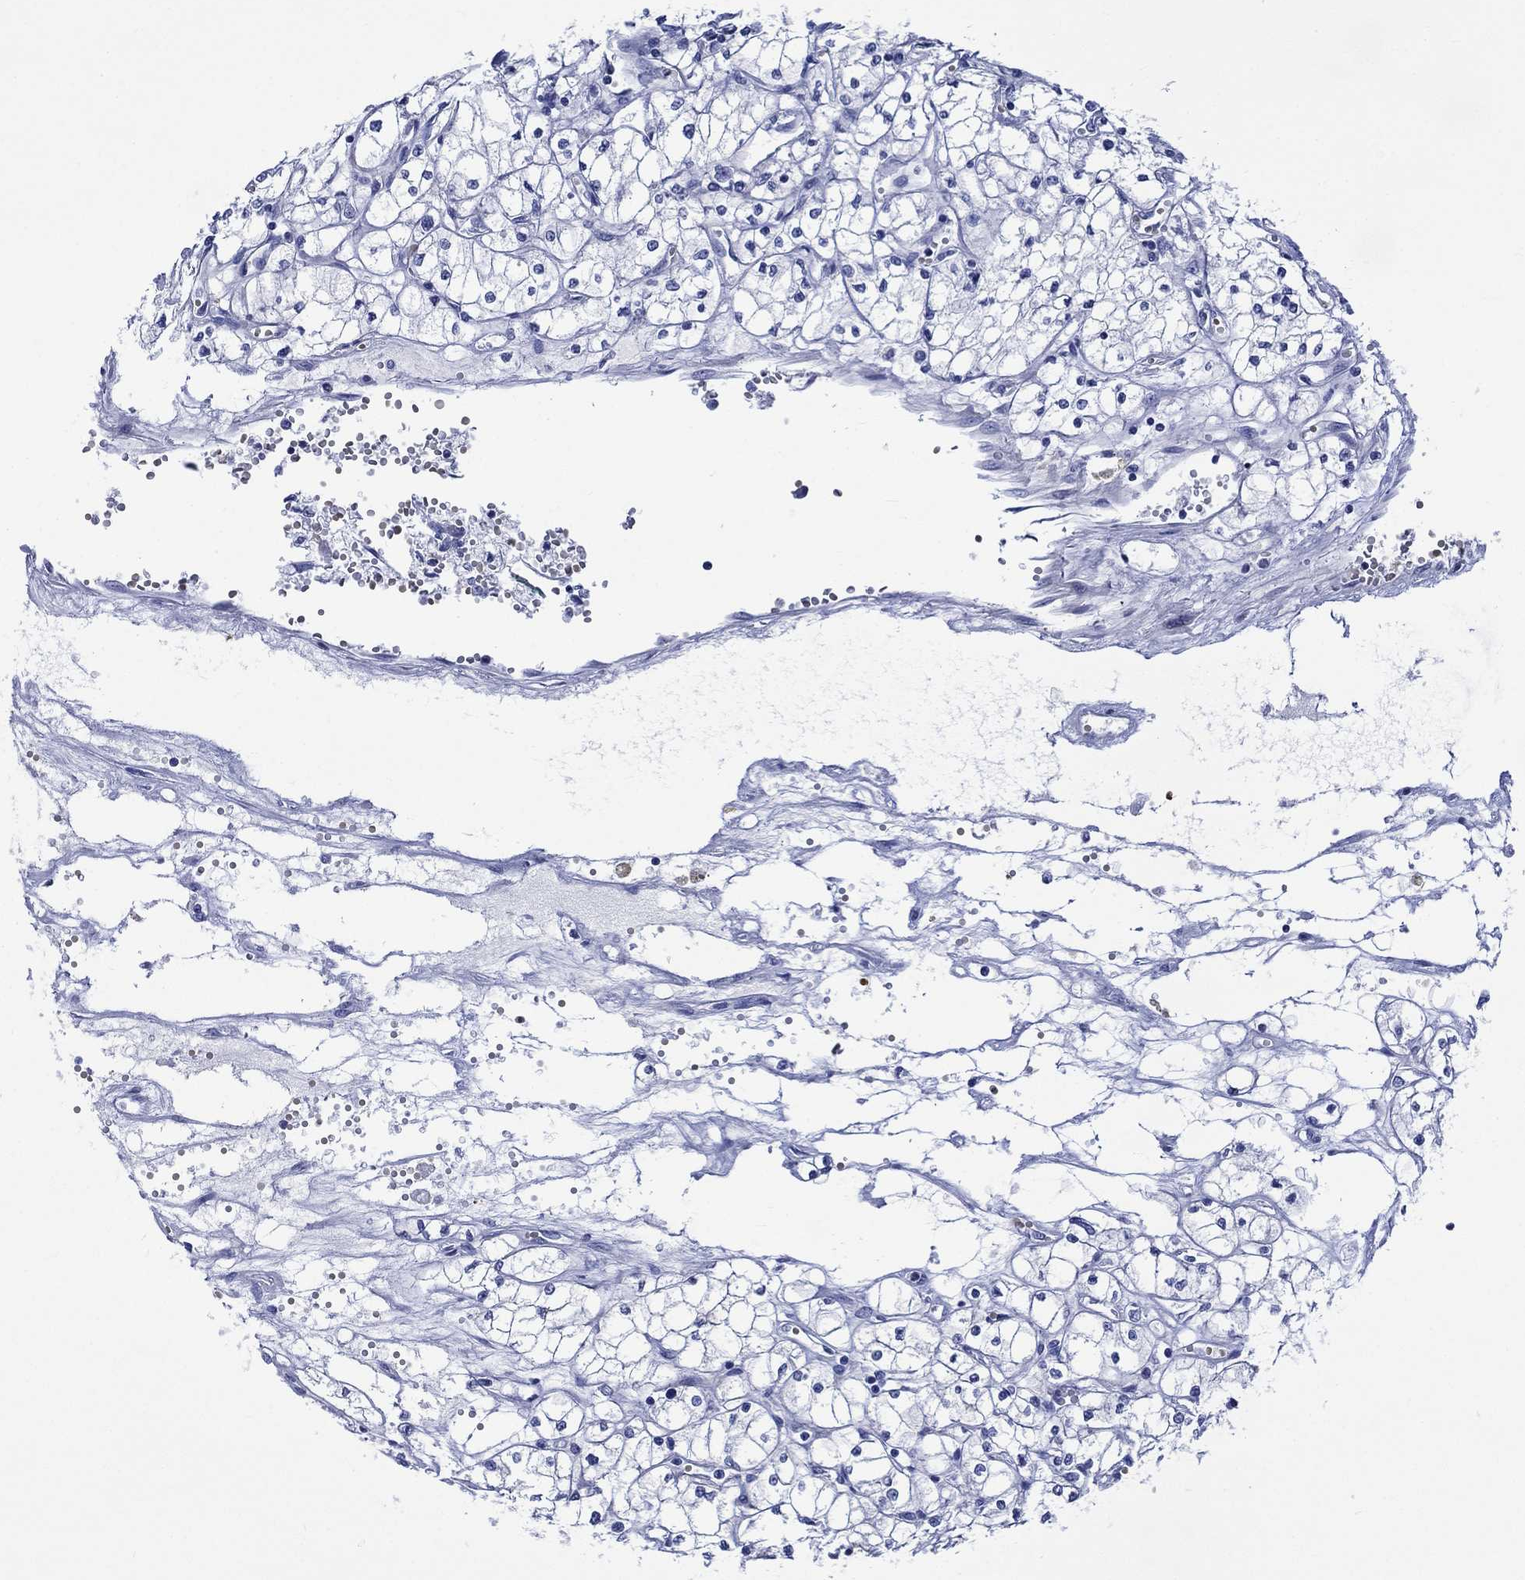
{"staining": {"intensity": "negative", "quantity": "none", "location": "none"}, "tissue": "renal cancer", "cell_type": "Tumor cells", "image_type": "cancer", "snomed": [{"axis": "morphology", "description": "Adenocarcinoma, NOS"}, {"axis": "topography", "description": "Kidney"}], "caption": "Tumor cells are negative for brown protein staining in renal adenocarcinoma.", "gene": "NRIP3", "patient": {"sex": "male", "age": 67}}